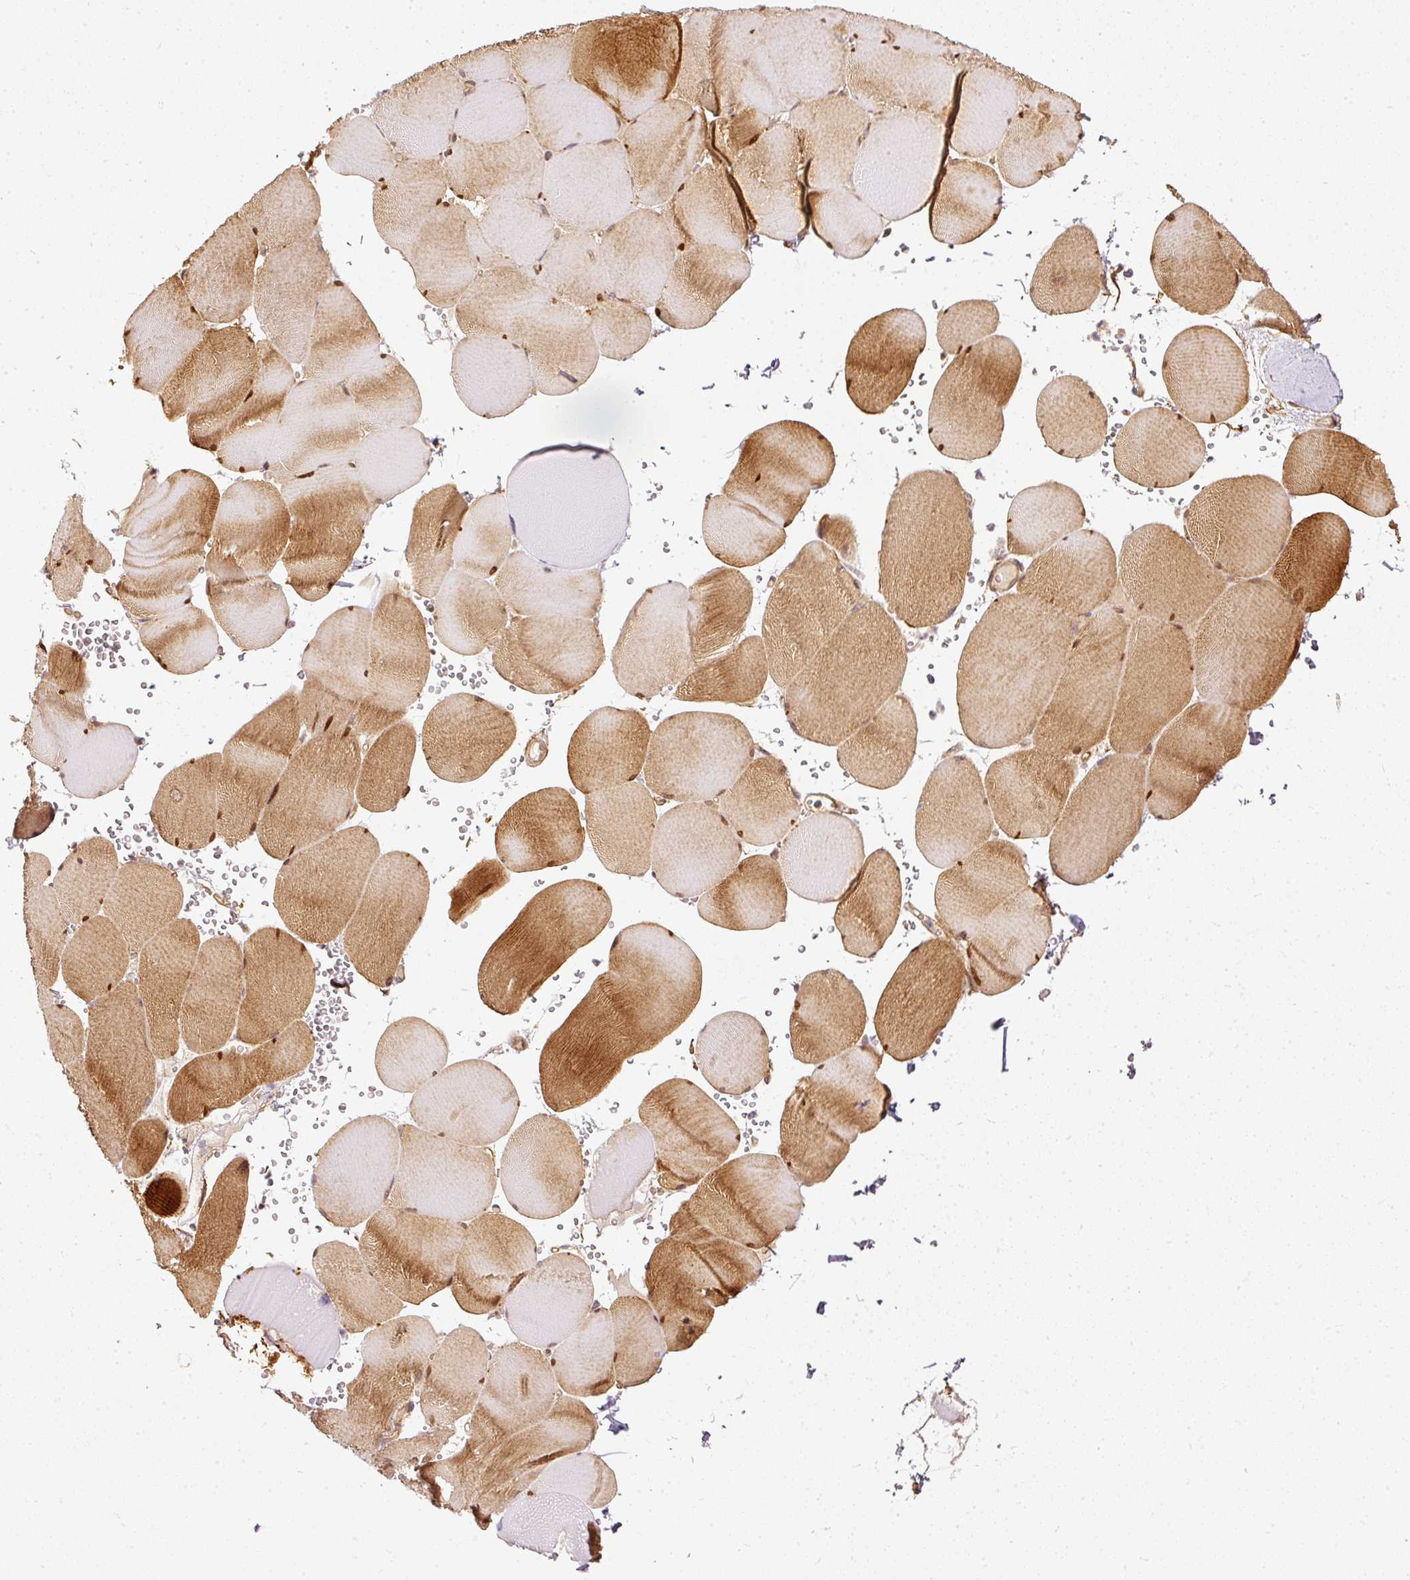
{"staining": {"intensity": "moderate", "quantity": "25%-75%", "location": "cytoplasmic/membranous"}, "tissue": "skeletal muscle", "cell_type": "Myocytes", "image_type": "normal", "snomed": [{"axis": "morphology", "description": "Normal tissue, NOS"}, {"axis": "topography", "description": "Skeletal muscle"}, {"axis": "topography", "description": "Head-Neck"}], "caption": "Skeletal muscle stained with DAB immunohistochemistry (IHC) reveals medium levels of moderate cytoplasmic/membranous expression in about 25%-75% of myocytes.", "gene": "MIF4GD", "patient": {"sex": "male", "age": 66}}